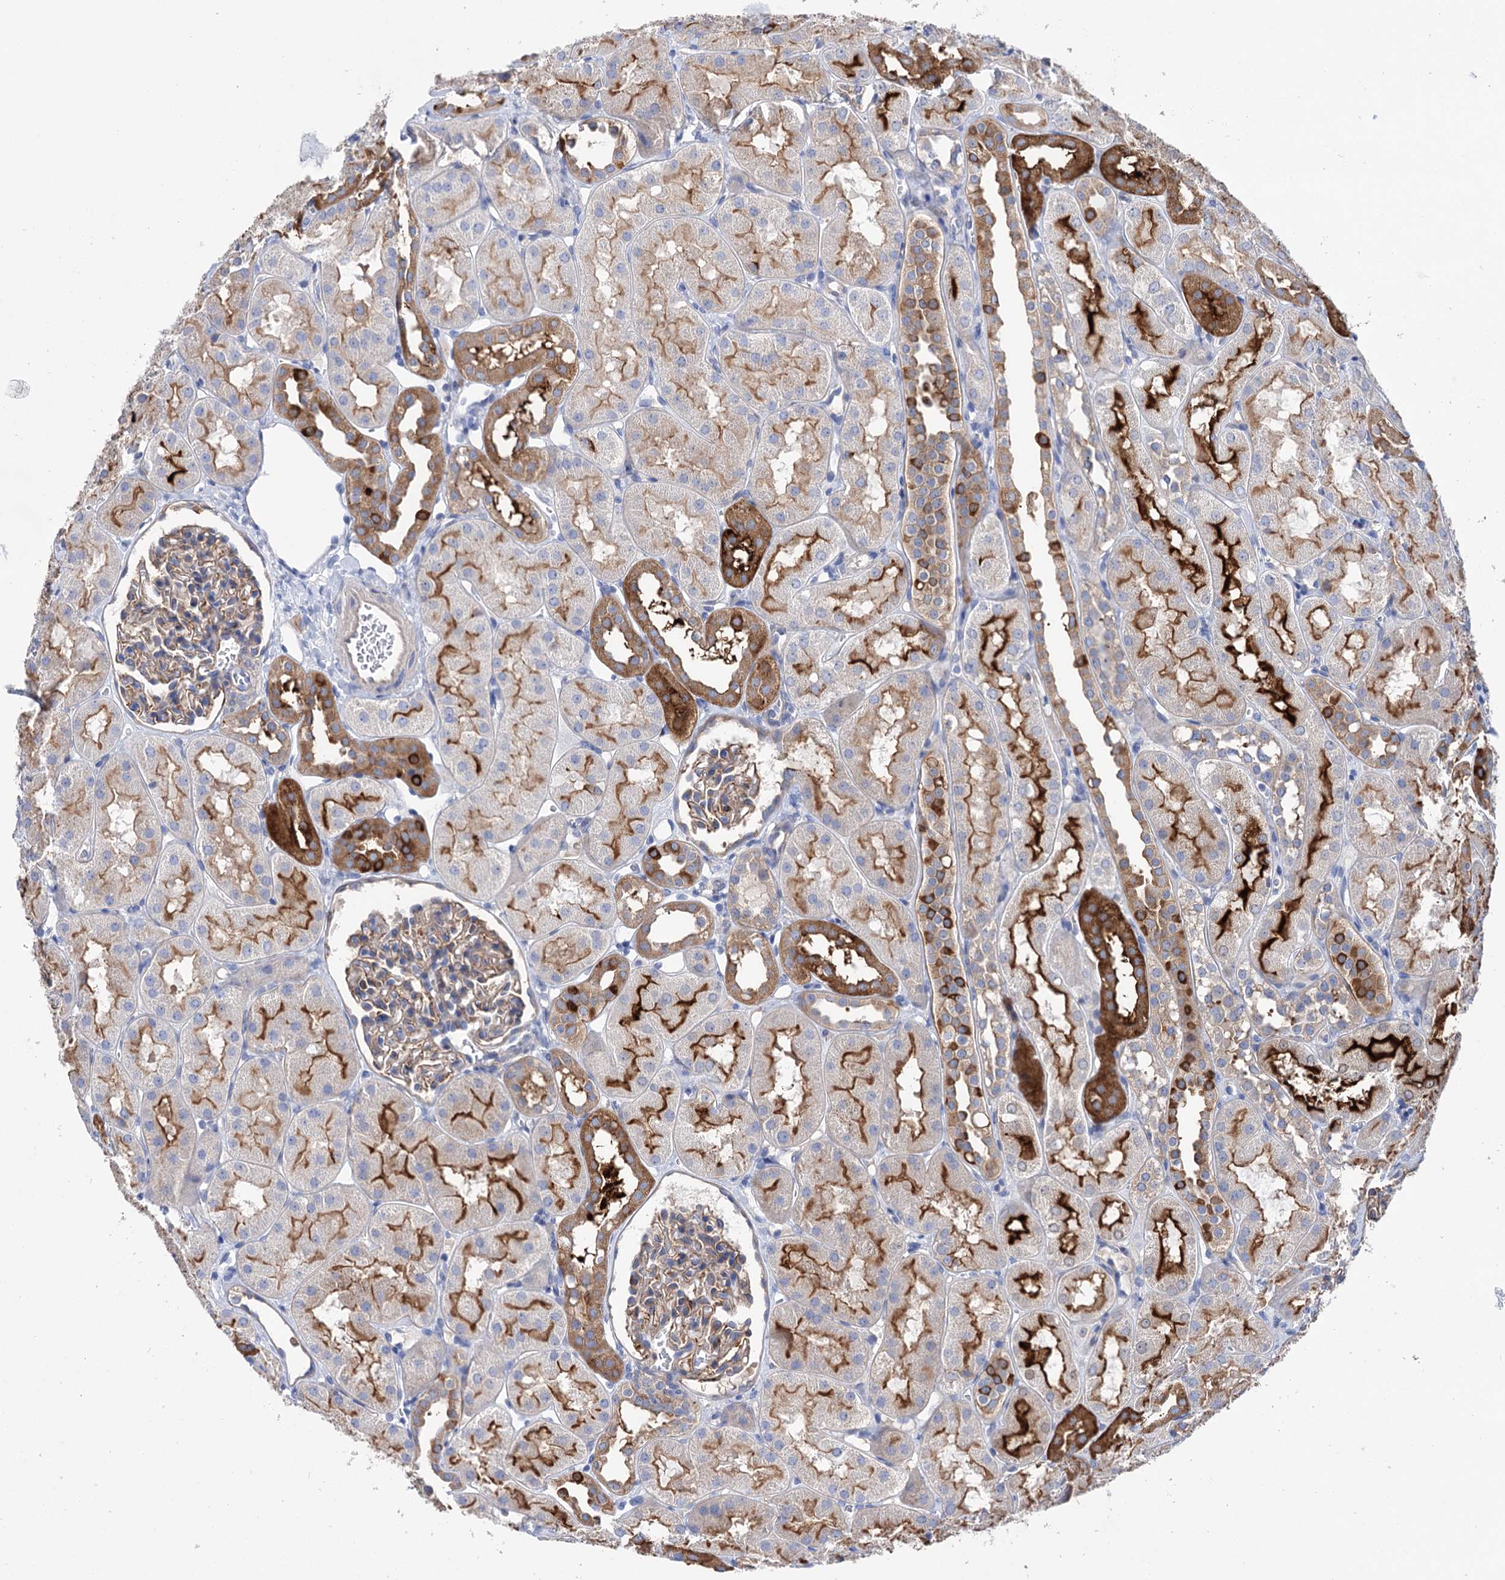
{"staining": {"intensity": "weak", "quantity": "25%-75%", "location": "cytoplasmic/membranous"}, "tissue": "kidney", "cell_type": "Cells in glomeruli", "image_type": "normal", "snomed": [{"axis": "morphology", "description": "Normal tissue, NOS"}, {"axis": "topography", "description": "Kidney"}, {"axis": "topography", "description": "Urinary bladder"}], "caption": "Brown immunohistochemical staining in benign kidney reveals weak cytoplasmic/membranous staining in about 25%-75% of cells in glomeruli.", "gene": "BBS4", "patient": {"sex": "male", "age": 16}}